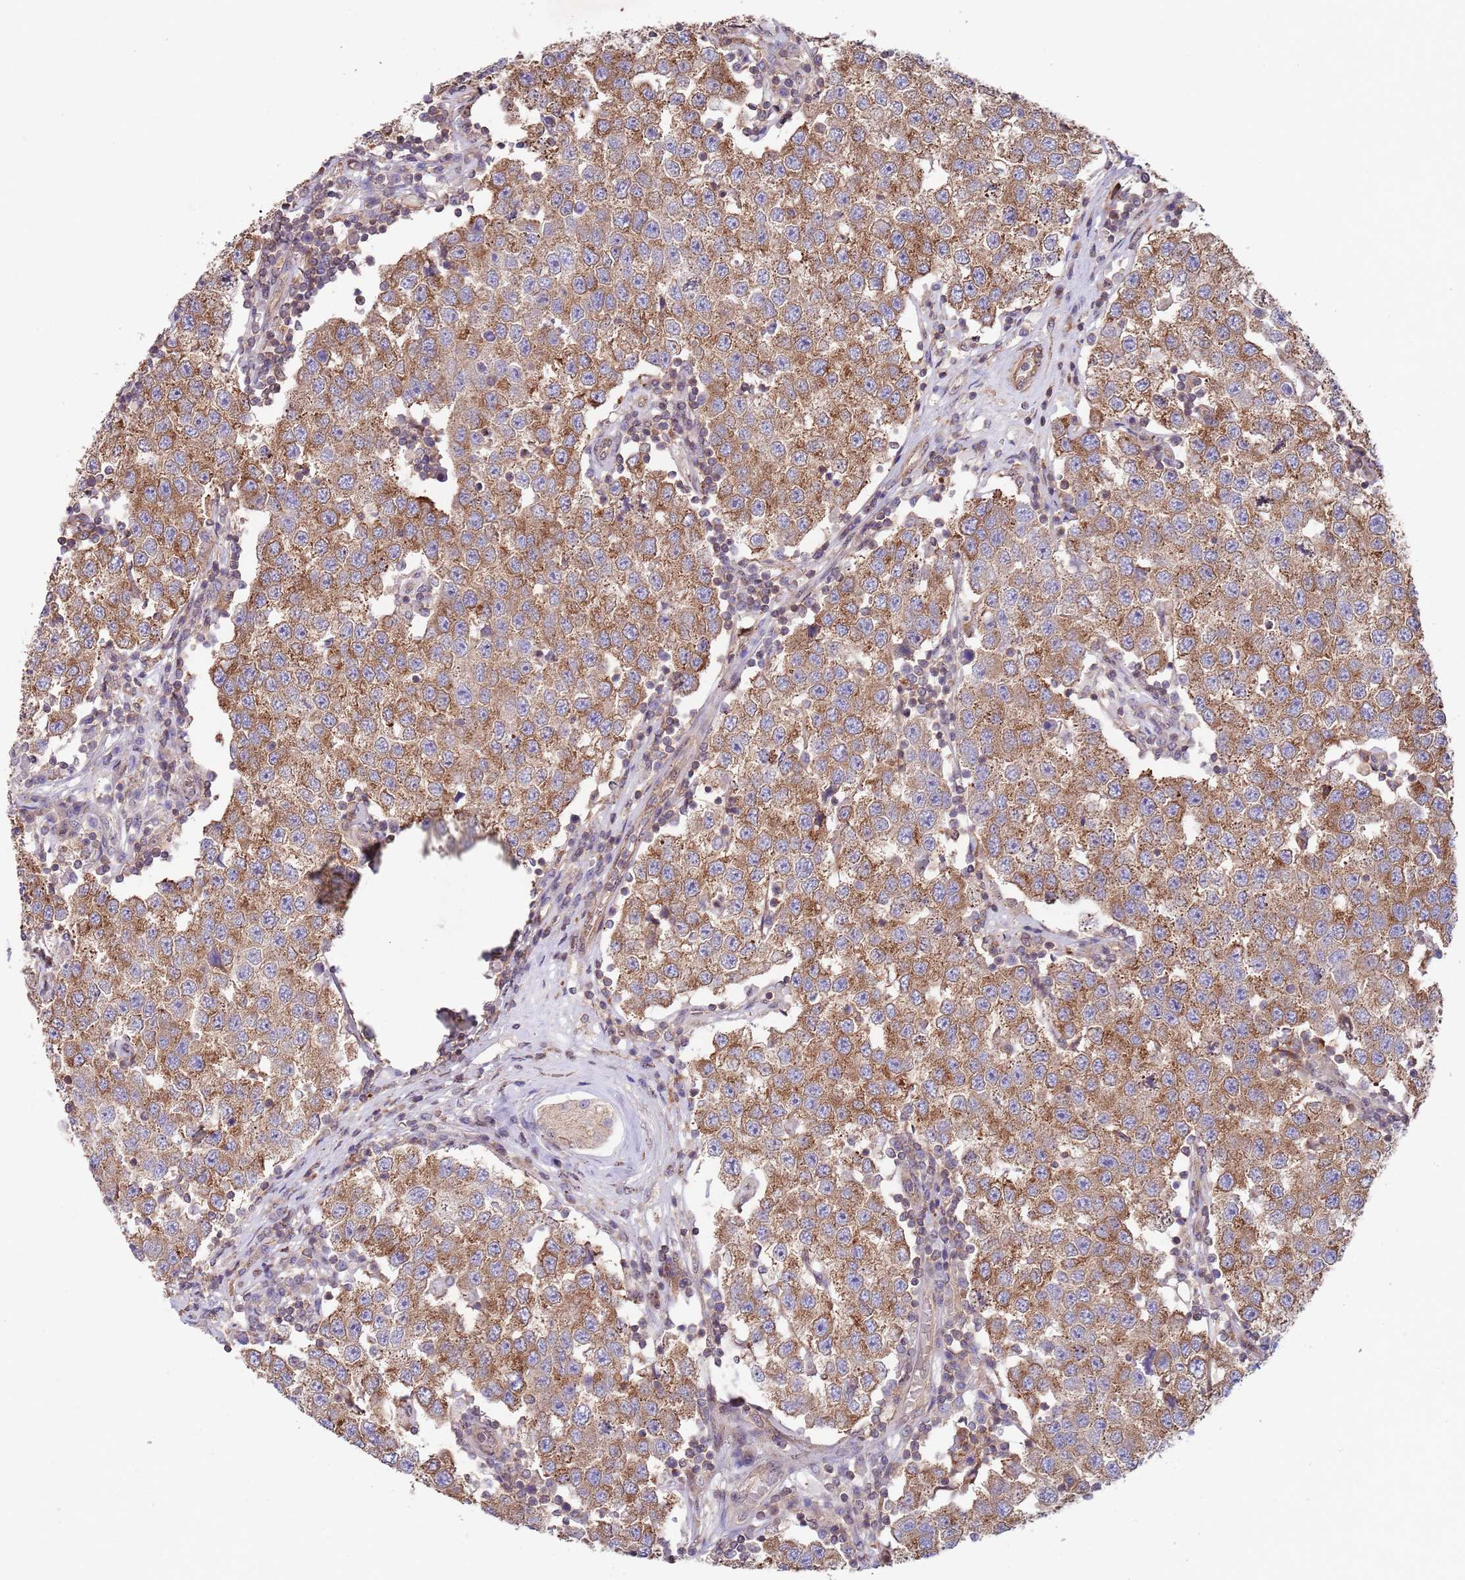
{"staining": {"intensity": "moderate", "quantity": ">75%", "location": "cytoplasmic/membranous"}, "tissue": "testis cancer", "cell_type": "Tumor cells", "image_type": "cancer", "snomed": [{"axis": "morphology", "description": "Seminoma, NOS"}, {"axis": "topography", "description": "Testis"}], "caption": "An image of testis cancer (seminoma) stained for a protein reveals moderate cytoplasmic/membranous brown staining in tumor cells. (IHC, brightfield microscopy, high magnification).", "gene": "RNF19B", "patient": {"sex": "male", "age": 34}}